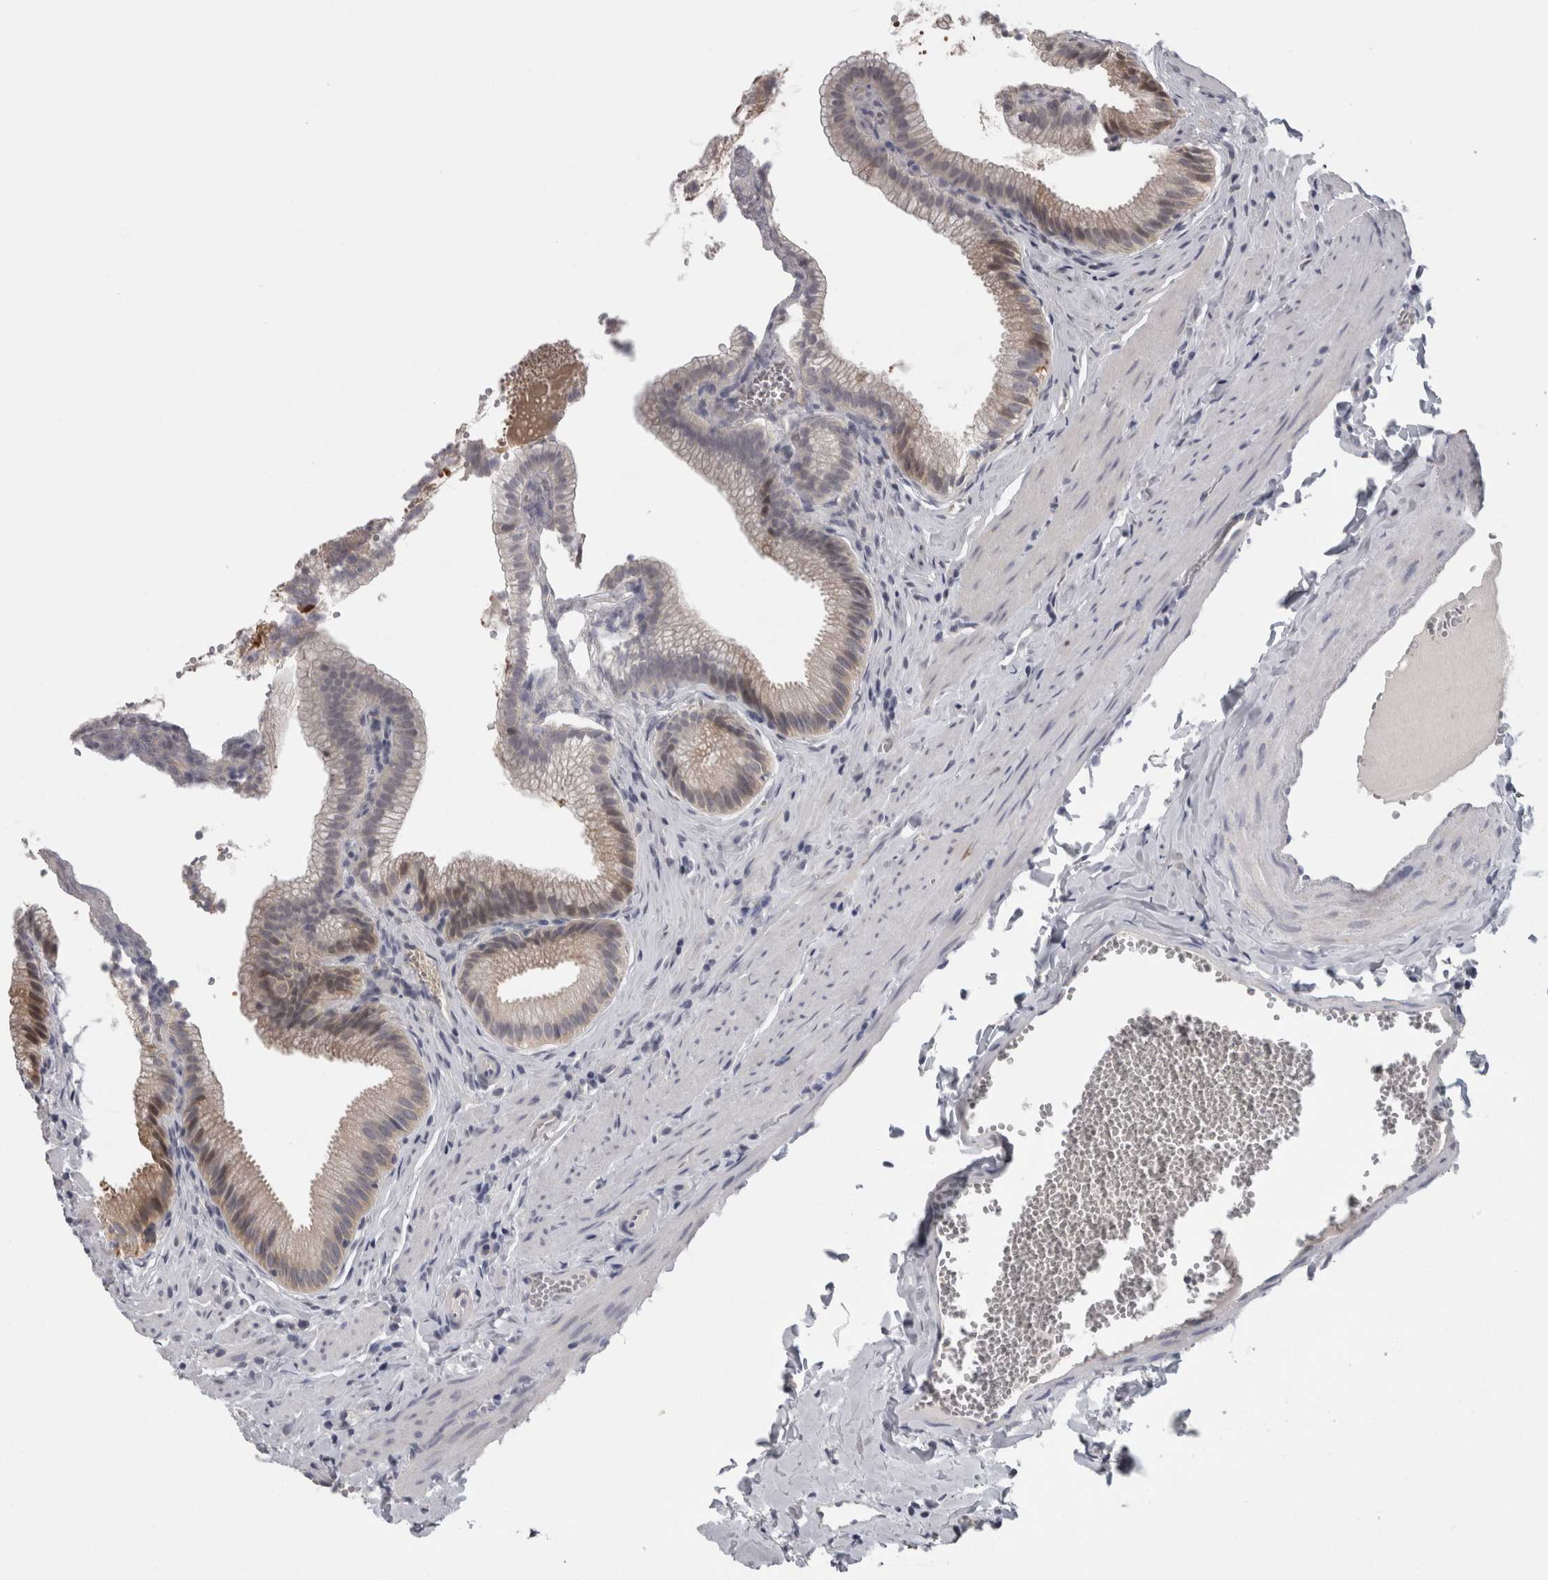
{"staining": {"intensity": "weak", "quantity": "<25%", "location": "cytoplasmic/membranous"}, "tissue": "gallbladder", "cell_type": "Glandular cells", "image_type": "normal", "snomed": [{"axis": "morphology", "description": "Normal tissue, NOS"}, {"axis": "topography", "description": "Gallbladder"}], "caption": "An immunohistochemistry (IHC) photomicrograph of unremarkable gallbladder is shown. There is no staining in glandular cells of gallbladder.", "gene": "TCAP", "patient": {"sex": "male", "age": 38}}